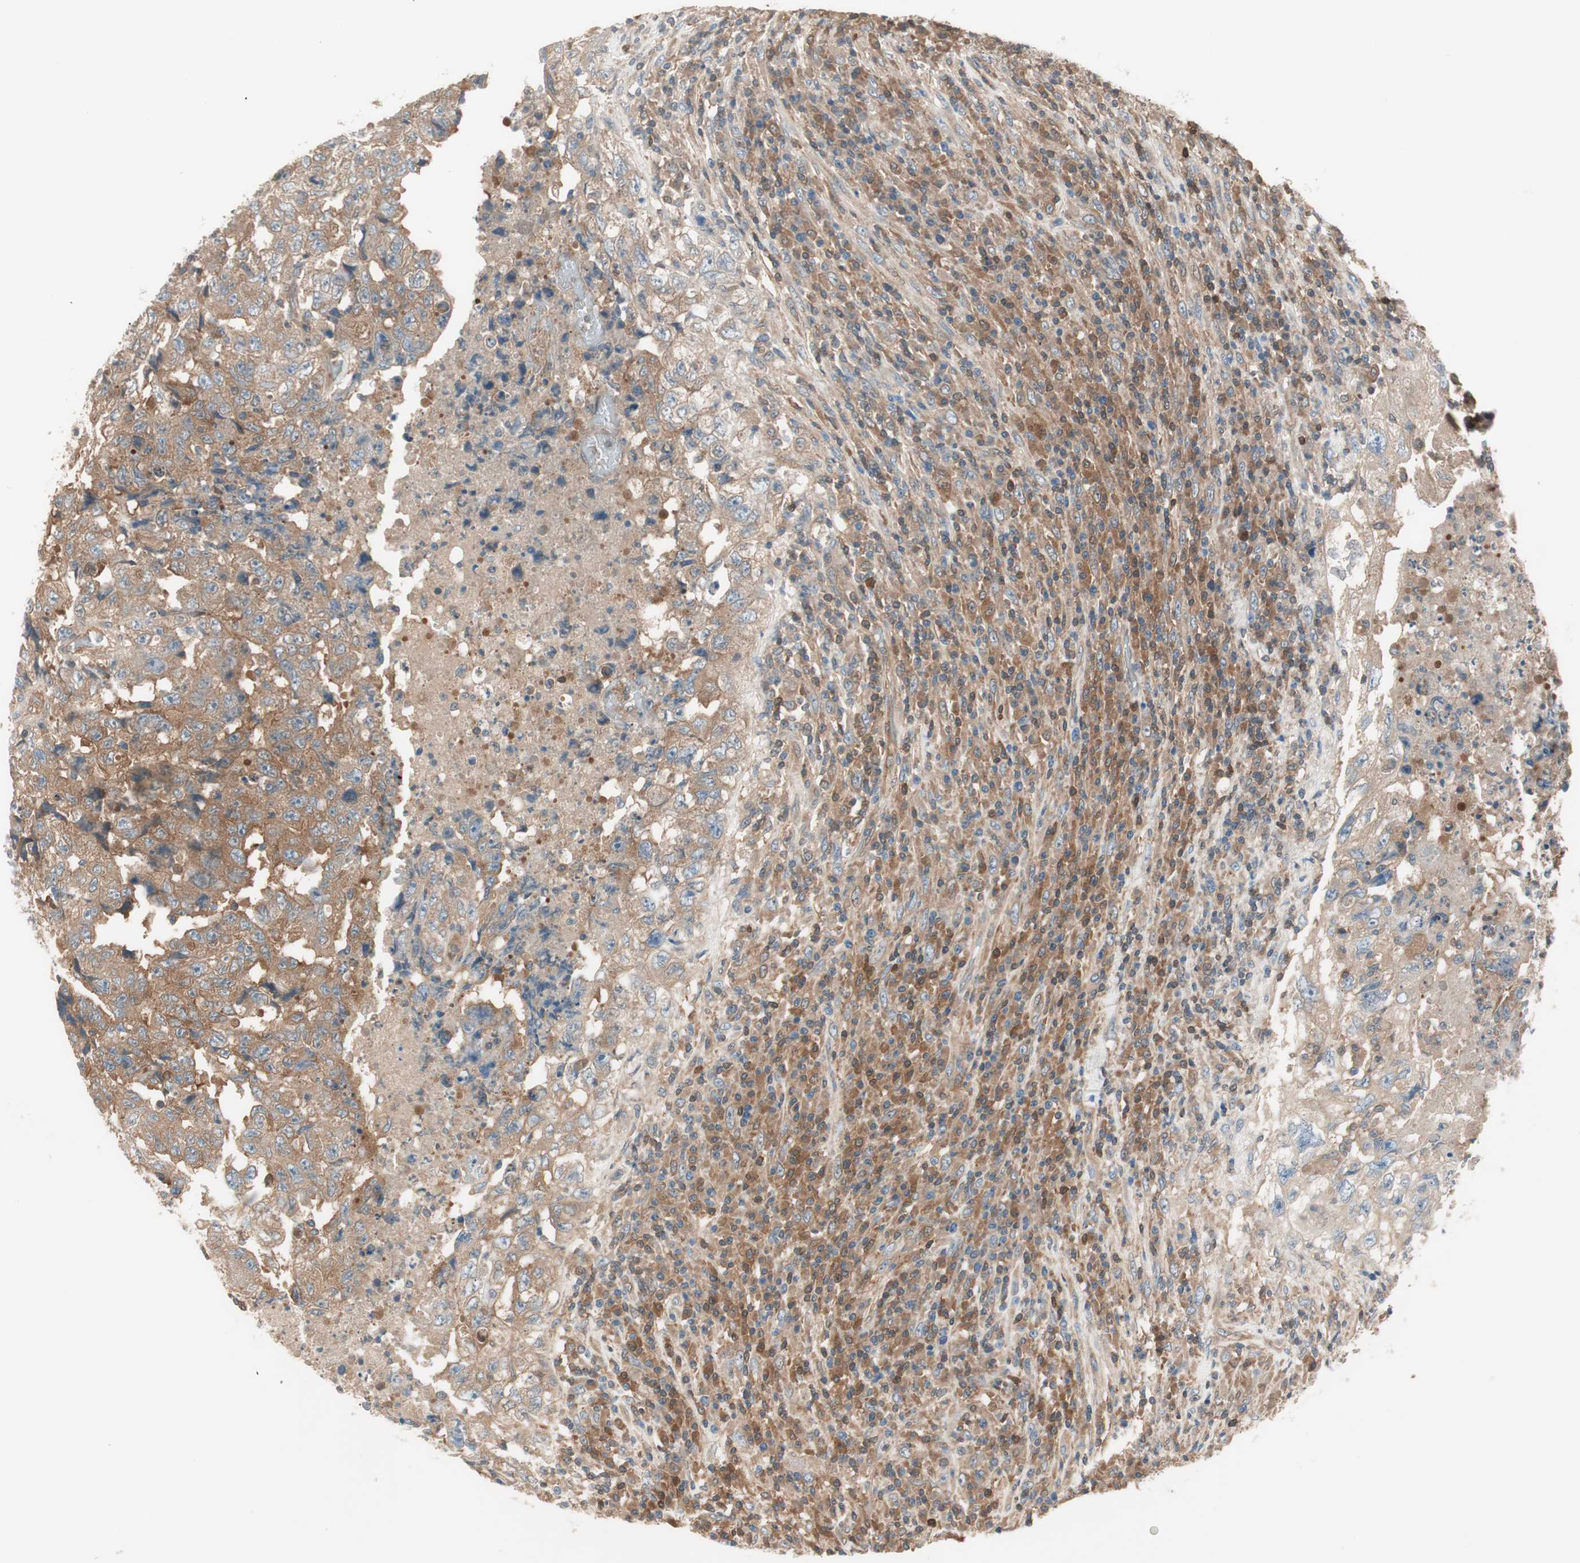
{"staining": {"intensity": "moderate", "quantity": ">75%", "location": "cytoplasmic/membranous"}, "tissue": "testis cancer", "cell_type": "Tumor cells", "image_type": "cancer", "snomed": [{"axis": "morphology", "description": "Necrosis, NOS"}, {"axis": "morphology", "description": "Carcinoma, Embryonal, NOS"}, {"axis": "topography", "description": "Testis"}], "caption": "Immunohistochemical staining of human testis cancer exhibits medium levels of moderate cytoplasmic/membranous protein expression in approximately >75% of tumor cells. Nuclei are stained in blue.", "gene": "GALT", "patient": {"sex": "male", "age": 19}}